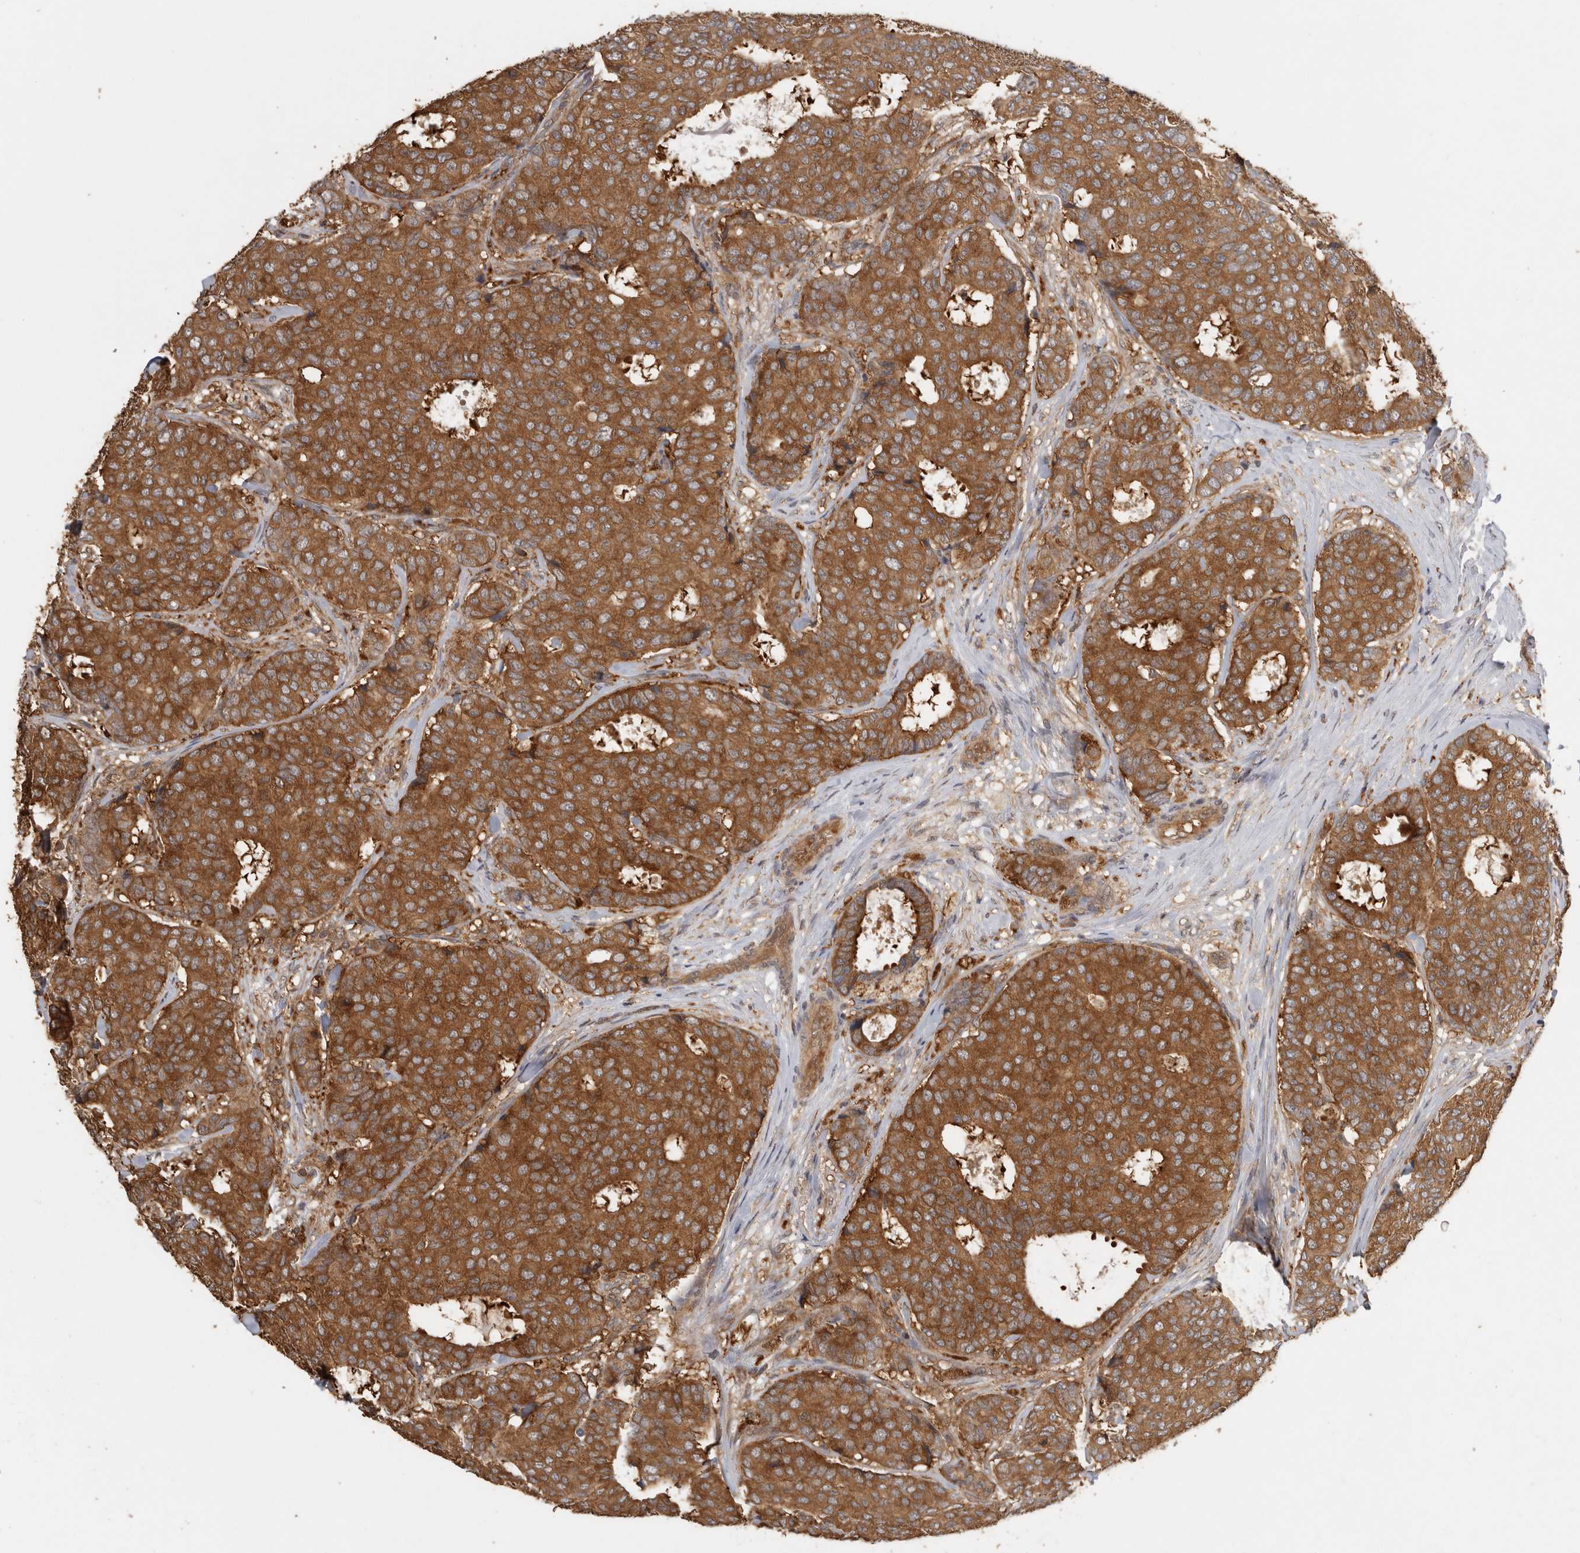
{"staining": {"intensity": "strong", "quantity": ">75%", "location": "cytoplasmic/membranous"}, "tissue": "breast cancer", "cell_type": "Tumor cells", "image_type": "cancer", "snomed": [{"axis": "morphology", "description": "Duct carcinoma"}, {"axis": "topography", "description": "Breast"}], "caption": "Strong cytoplasmic/membranous staining is seen in about >75% of tumor cells in breast cancer (infiltrating ductal carcinoma).", "gene": "CCT8", "patient": {"sex": "female", "age": 75}}